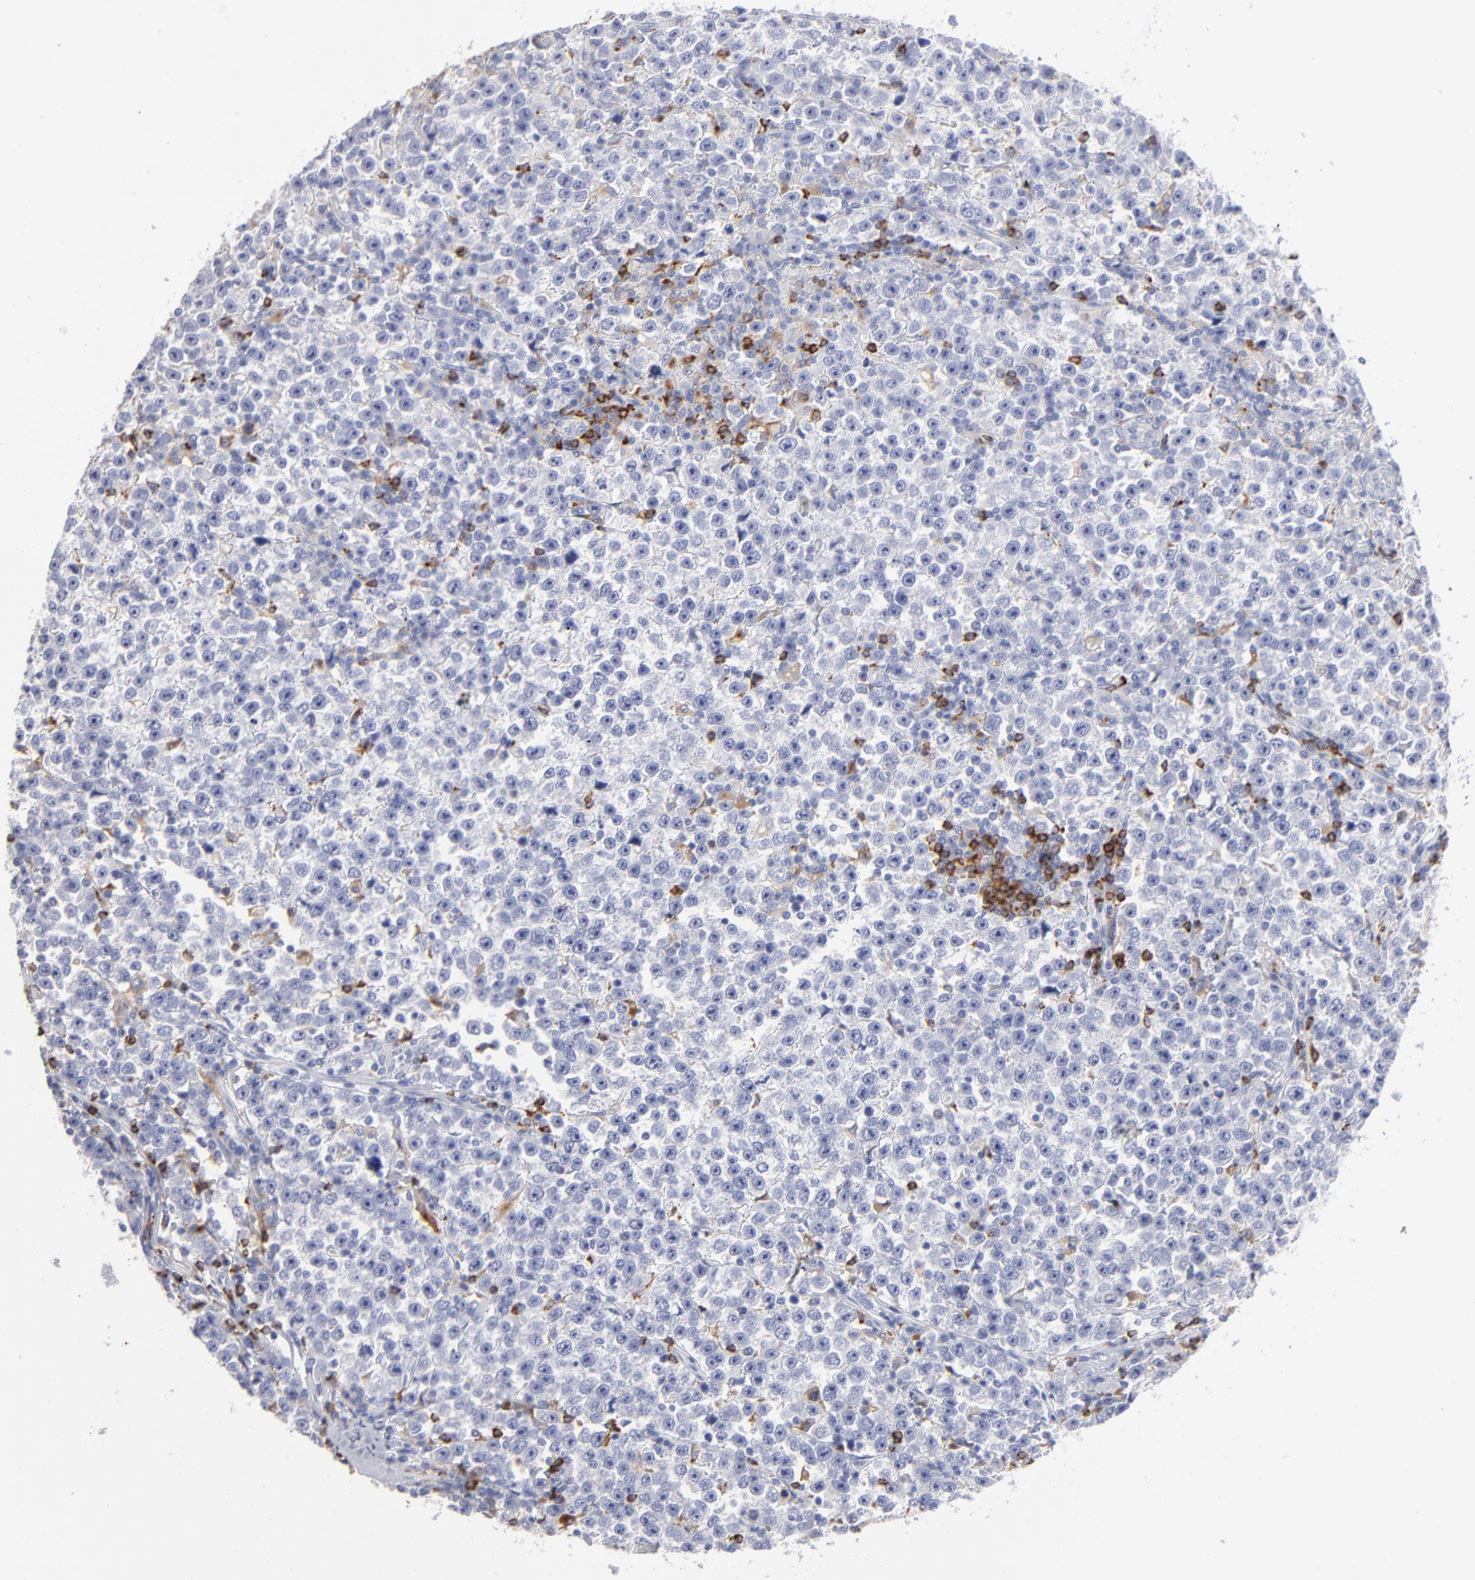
{"staining": {"intensity": "negative", "quantity": "none", "location": "none"}, "tissue": "testis cancer", "cell_type": "Tumor cells", "image_type": "cancer", "snomed": [{"axis": "morphology", "description": "Seminoma, NOS"}, {"axis": "topography", "description": "Testis"}], "caption": "IHC image of human seminoma (testis) stained for a protein (brown), which demonstrates no staining in tumor cells. Brightfield microscopy of immunohistochemistry stained with DAB (3,3'-diaminobenzidine) (brown) and hematoxylin (blue), captured at high magnification.", "gene": "CD180", "patient": {"sex": "male", "age": 43}}